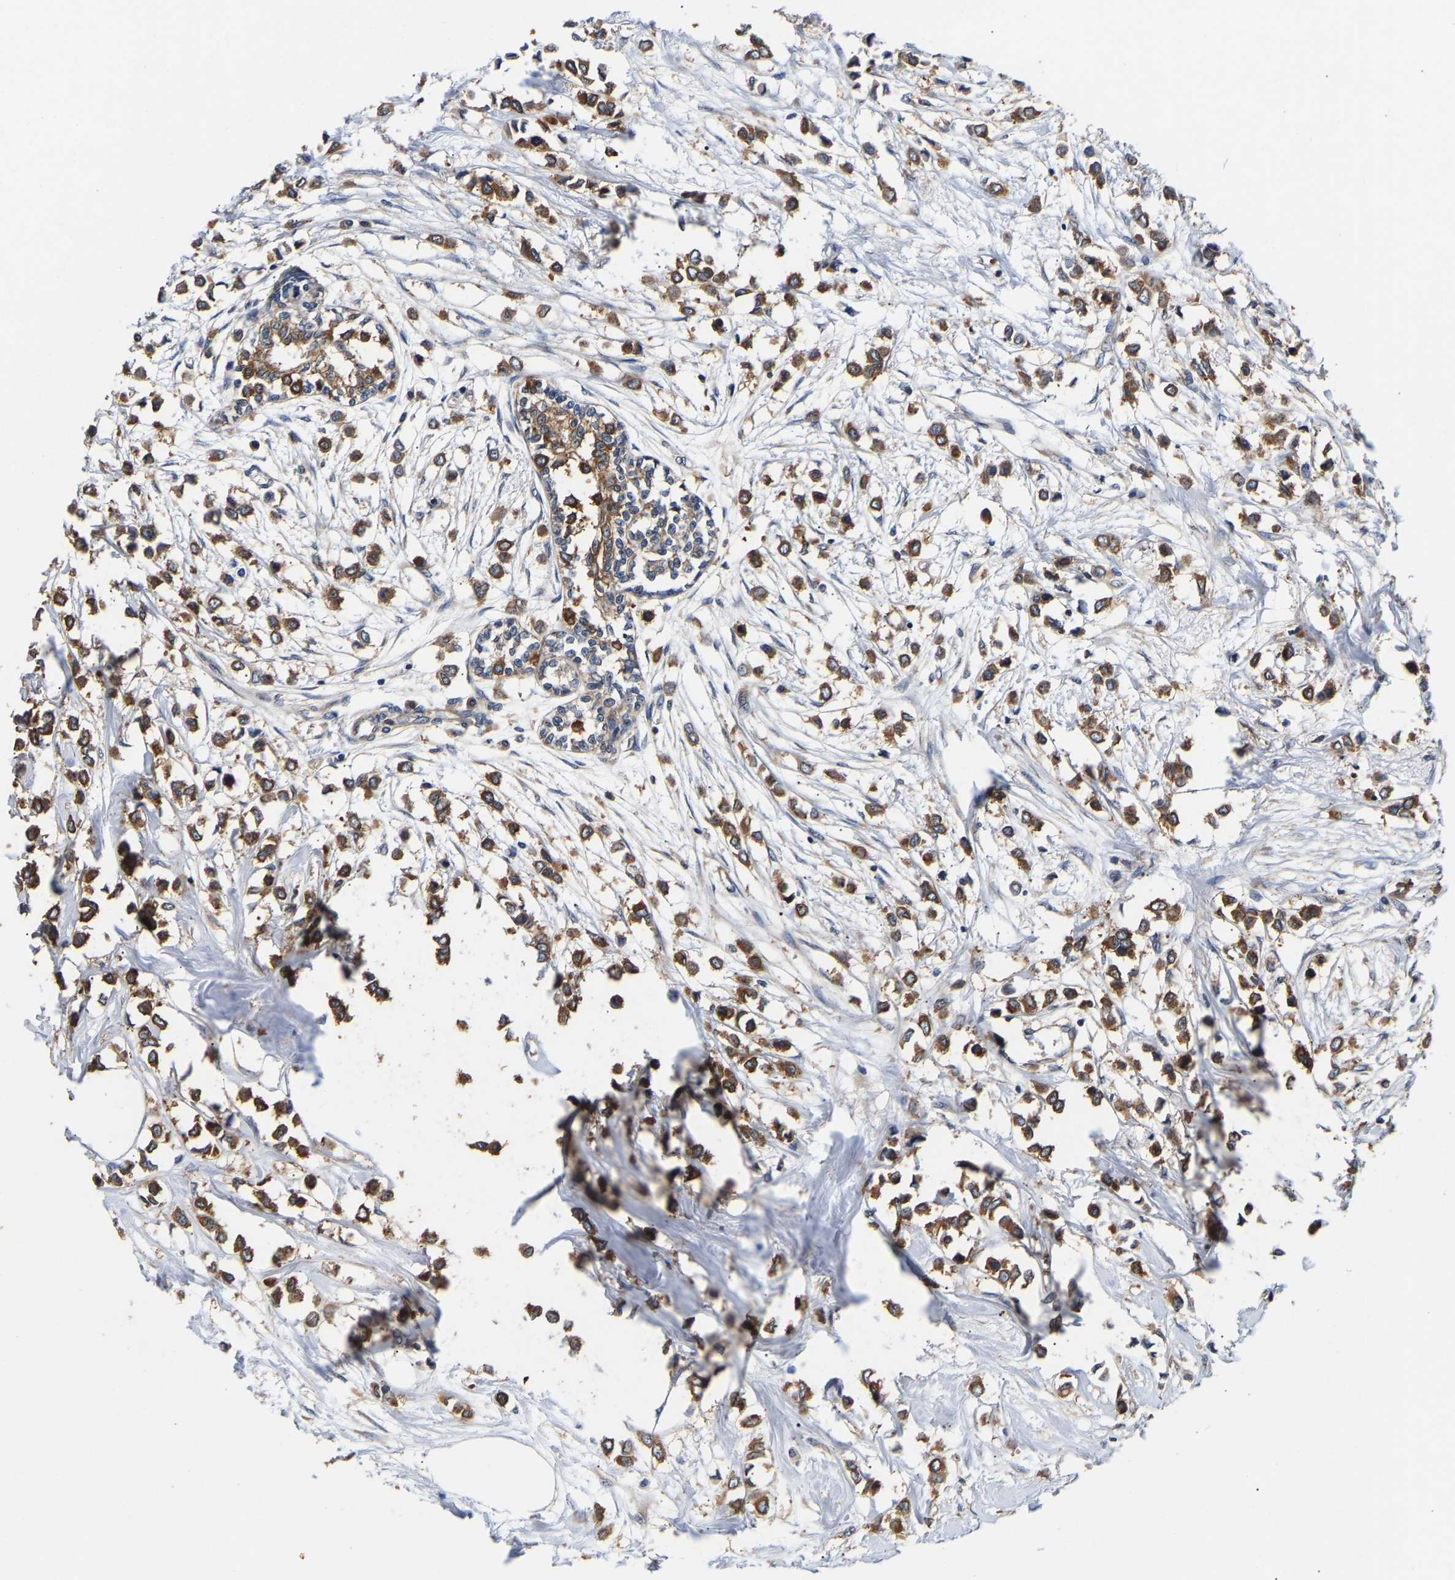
{"staining": {"intensity": "moderate", "quantity": ">75%", "location": "cytoplasmic/membranous"}, "tissue": "breast cancer", "cell_type": "Tumor cells", "image_type": "cancer", "snomed": [{"axis": "morphology", "description": "Lobular carcinoma"}, {"axis": "topography", "description": "Breast"}], "caption": "Immunohistochemical staining of breast lobular carcinoma exhibits medium levels of moderate cytoplasmic/membranous protein positivity in approximately >75% of tumor cells.", "gene": "LRBA", "patient": {"sex": "female", "age": 51}}